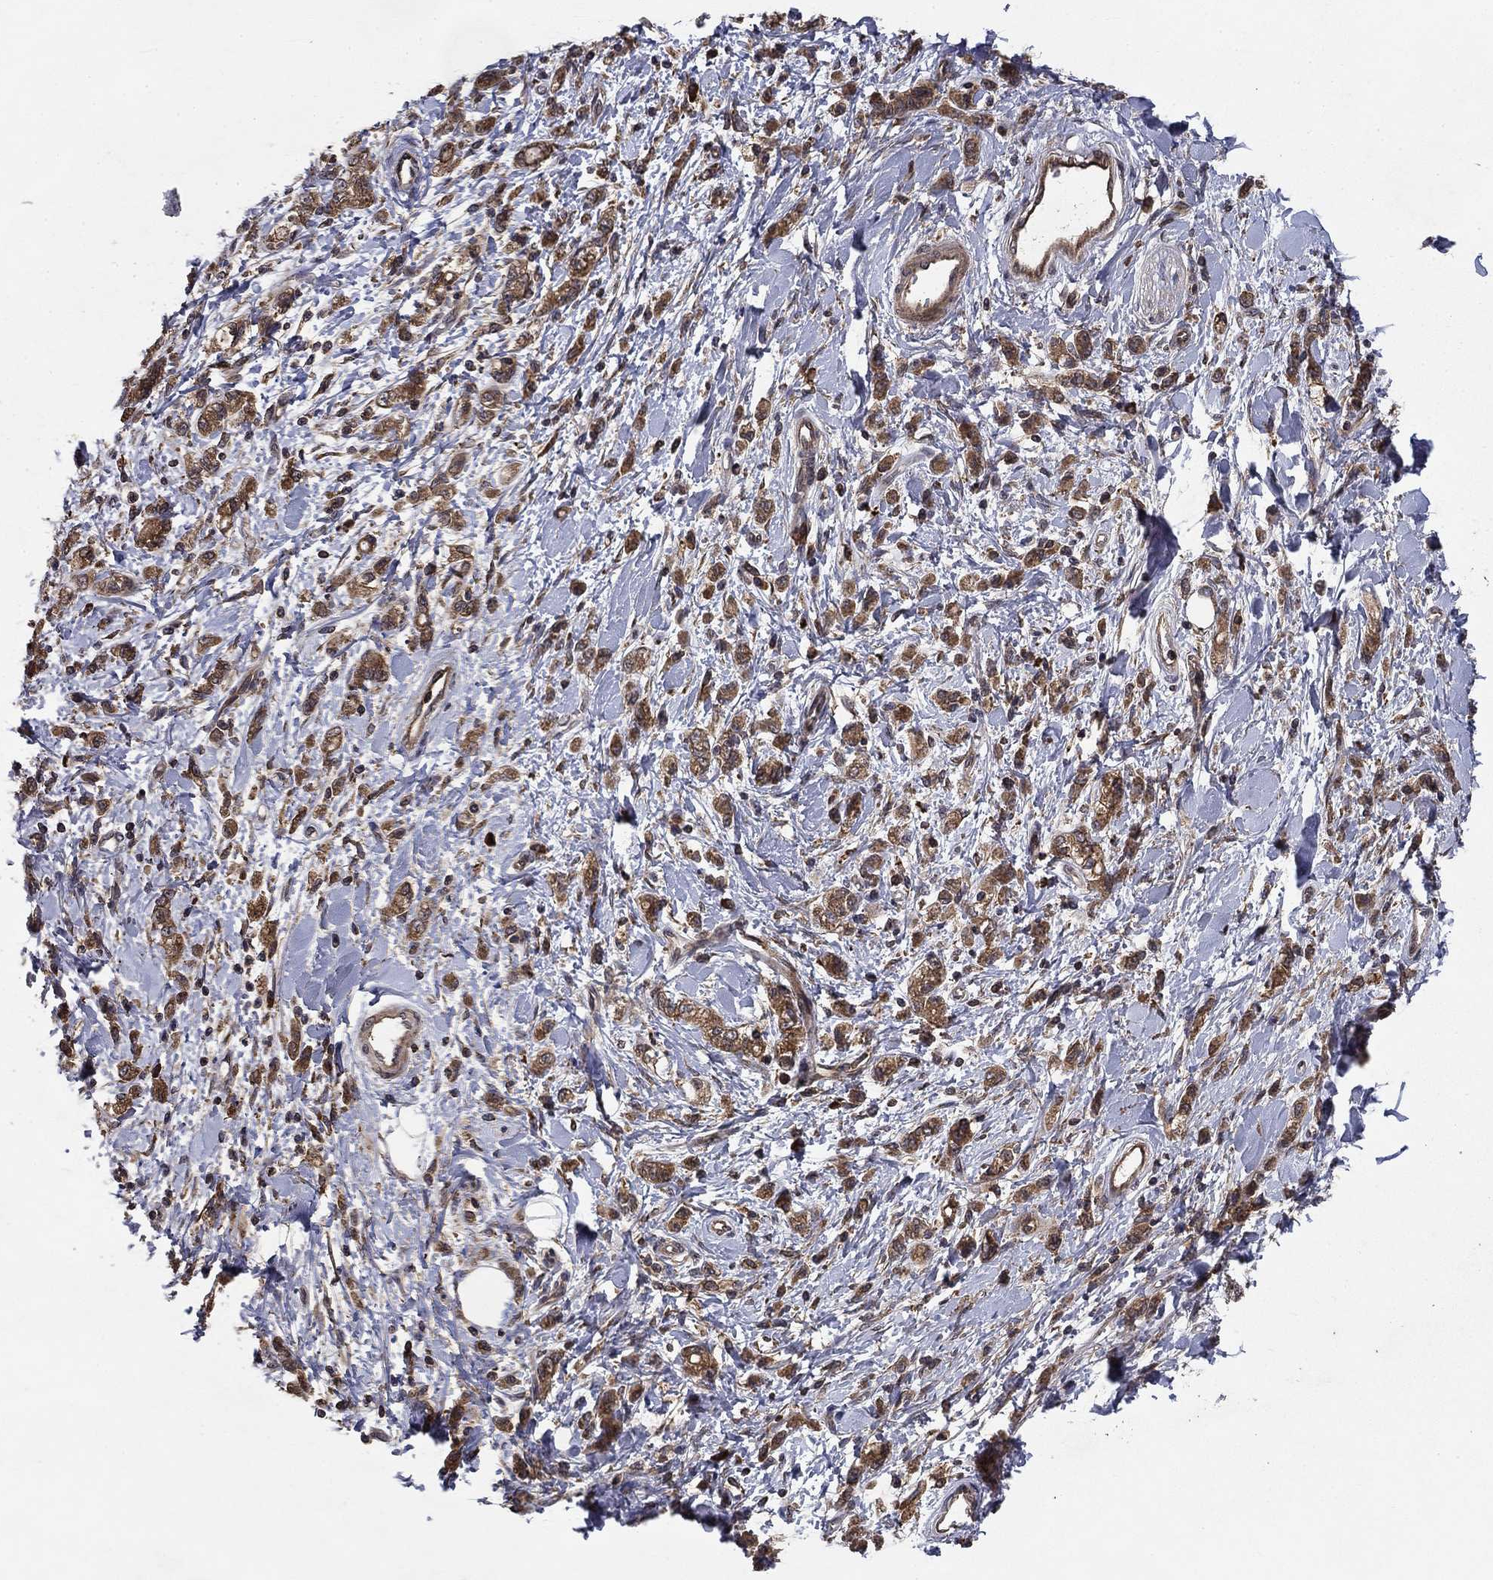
{"staining": {"intensity": "moderate", "quantity": "25%-75%", "location": "cytoplasmic/membranous"}, "tissue": "stomach cancer", "cell_type": "Tumor cells", "image_type": "cancer", "snomed": [{"axis": "morphology", "description": "Adenocarcinoma, NOS"}, {"axis": "topography", "description": "Stomach"}], "caption": "Moderate cytoplasmic/membranous protein expression is present in approximately 25%-75% of tumor cells in stomach cancer (adenocarcinoma). The staining was performed using DAB (3,3'-diaminobenzidine) to visualize the protein expression in brown, while the nuclei were stained in blue with hematoxylin (Magnification: 20x).", "gene": "BABAM2", "patient": {"sex": "male", "age": 77}}